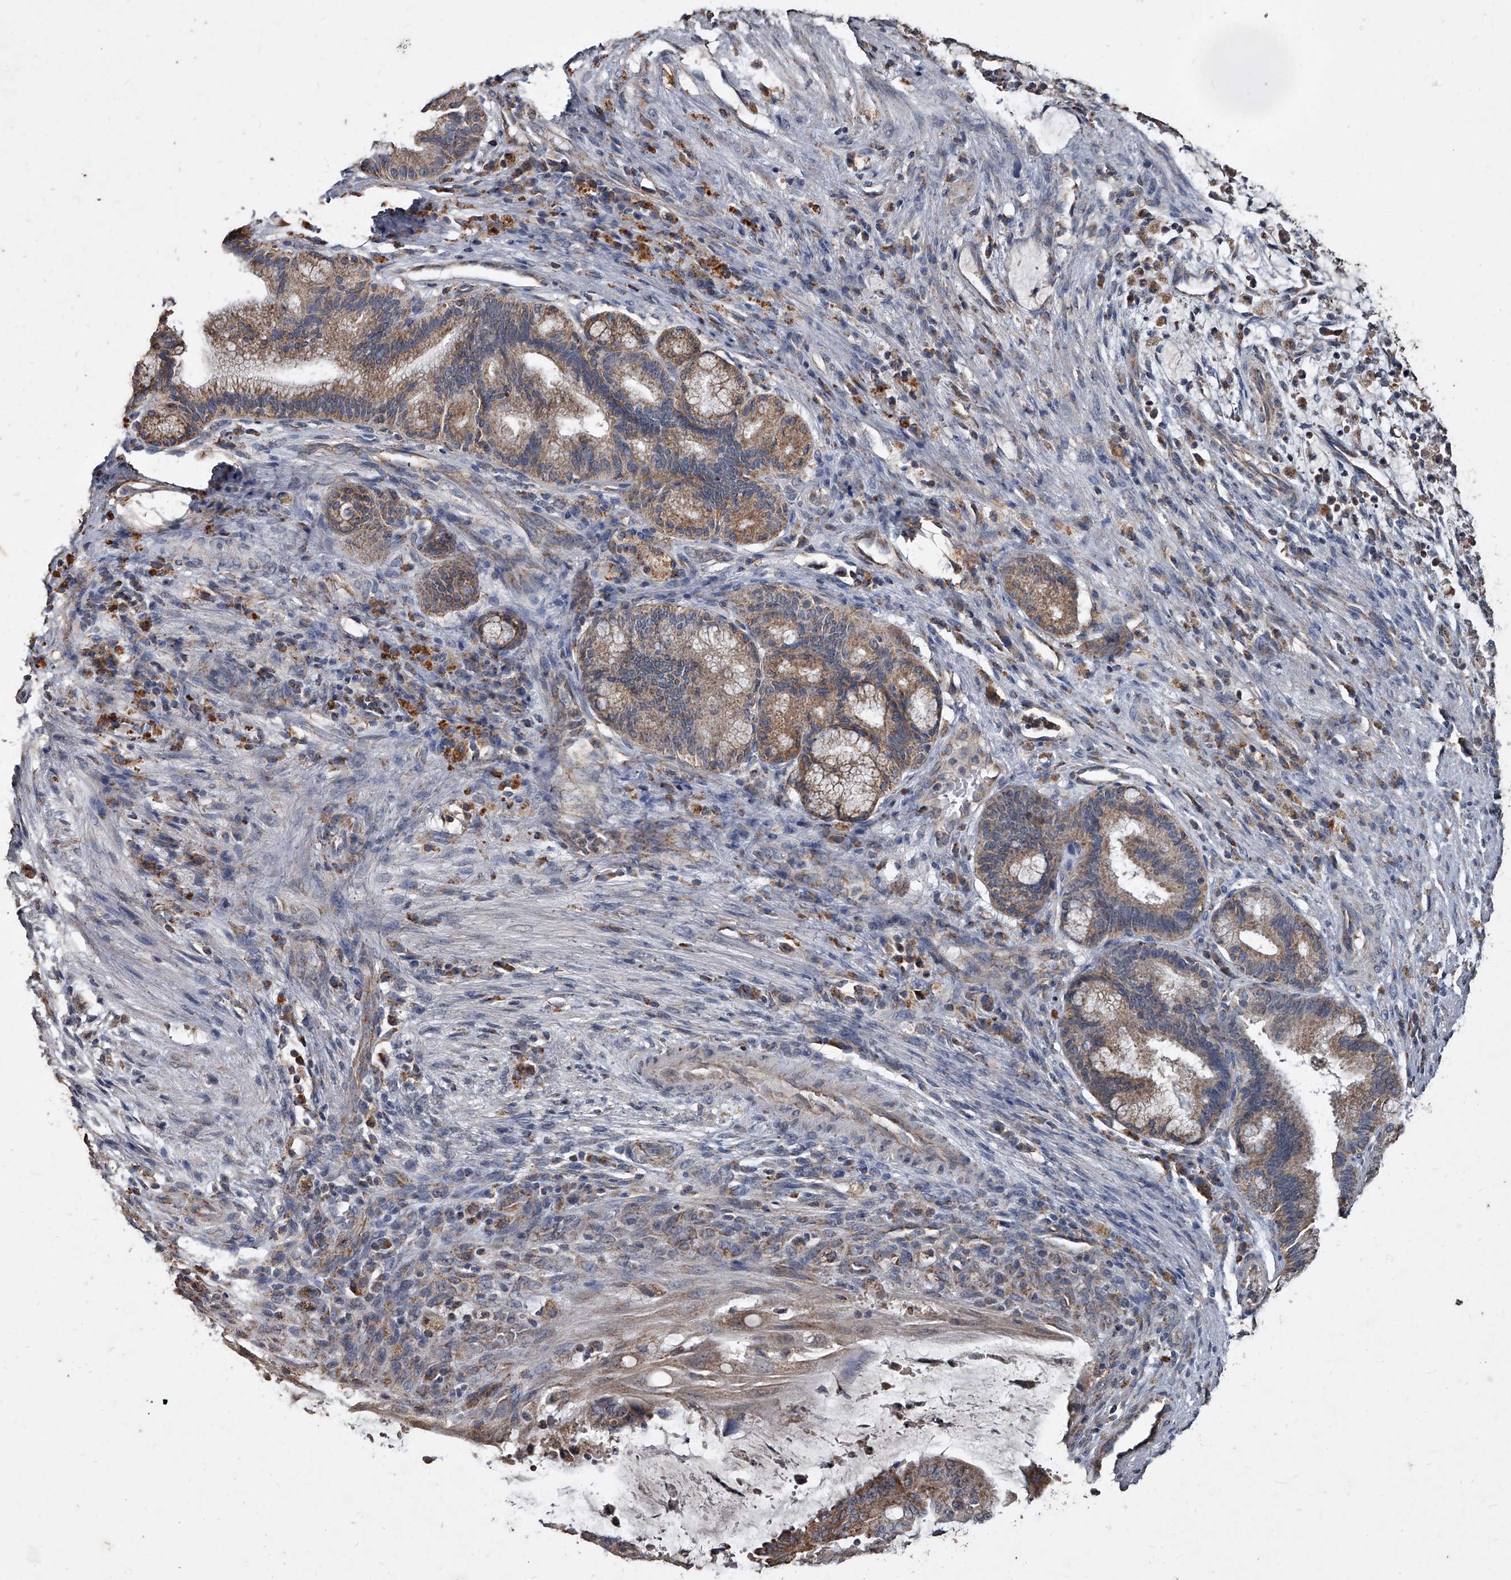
{"staining": {"intensity": "moderate", "quantity": "25%-75%", "location": "cytoplasmic/membranous"}, "tissue": "liver cancer", "cell_type": "Tumor cells", "image_type": "cancer", "snomed": [{"axis": "morphology", "description": "Normal tissue, NOS"}, {"axis": "morphology", "description": "Cholangiocarcinoma"}, {"axis": "topography", "description": "Liver"}, {"axis": "topography", "description": "Peripheral nerve tissue"}], "caption": "Immunohistochemical staining of liver cancer displays moderate cytoplasmic/membranous protein expression in about 25%-75% of tumor cells.", "gene": "GPR183", "patient": {"sex": "female", "age": 73}}